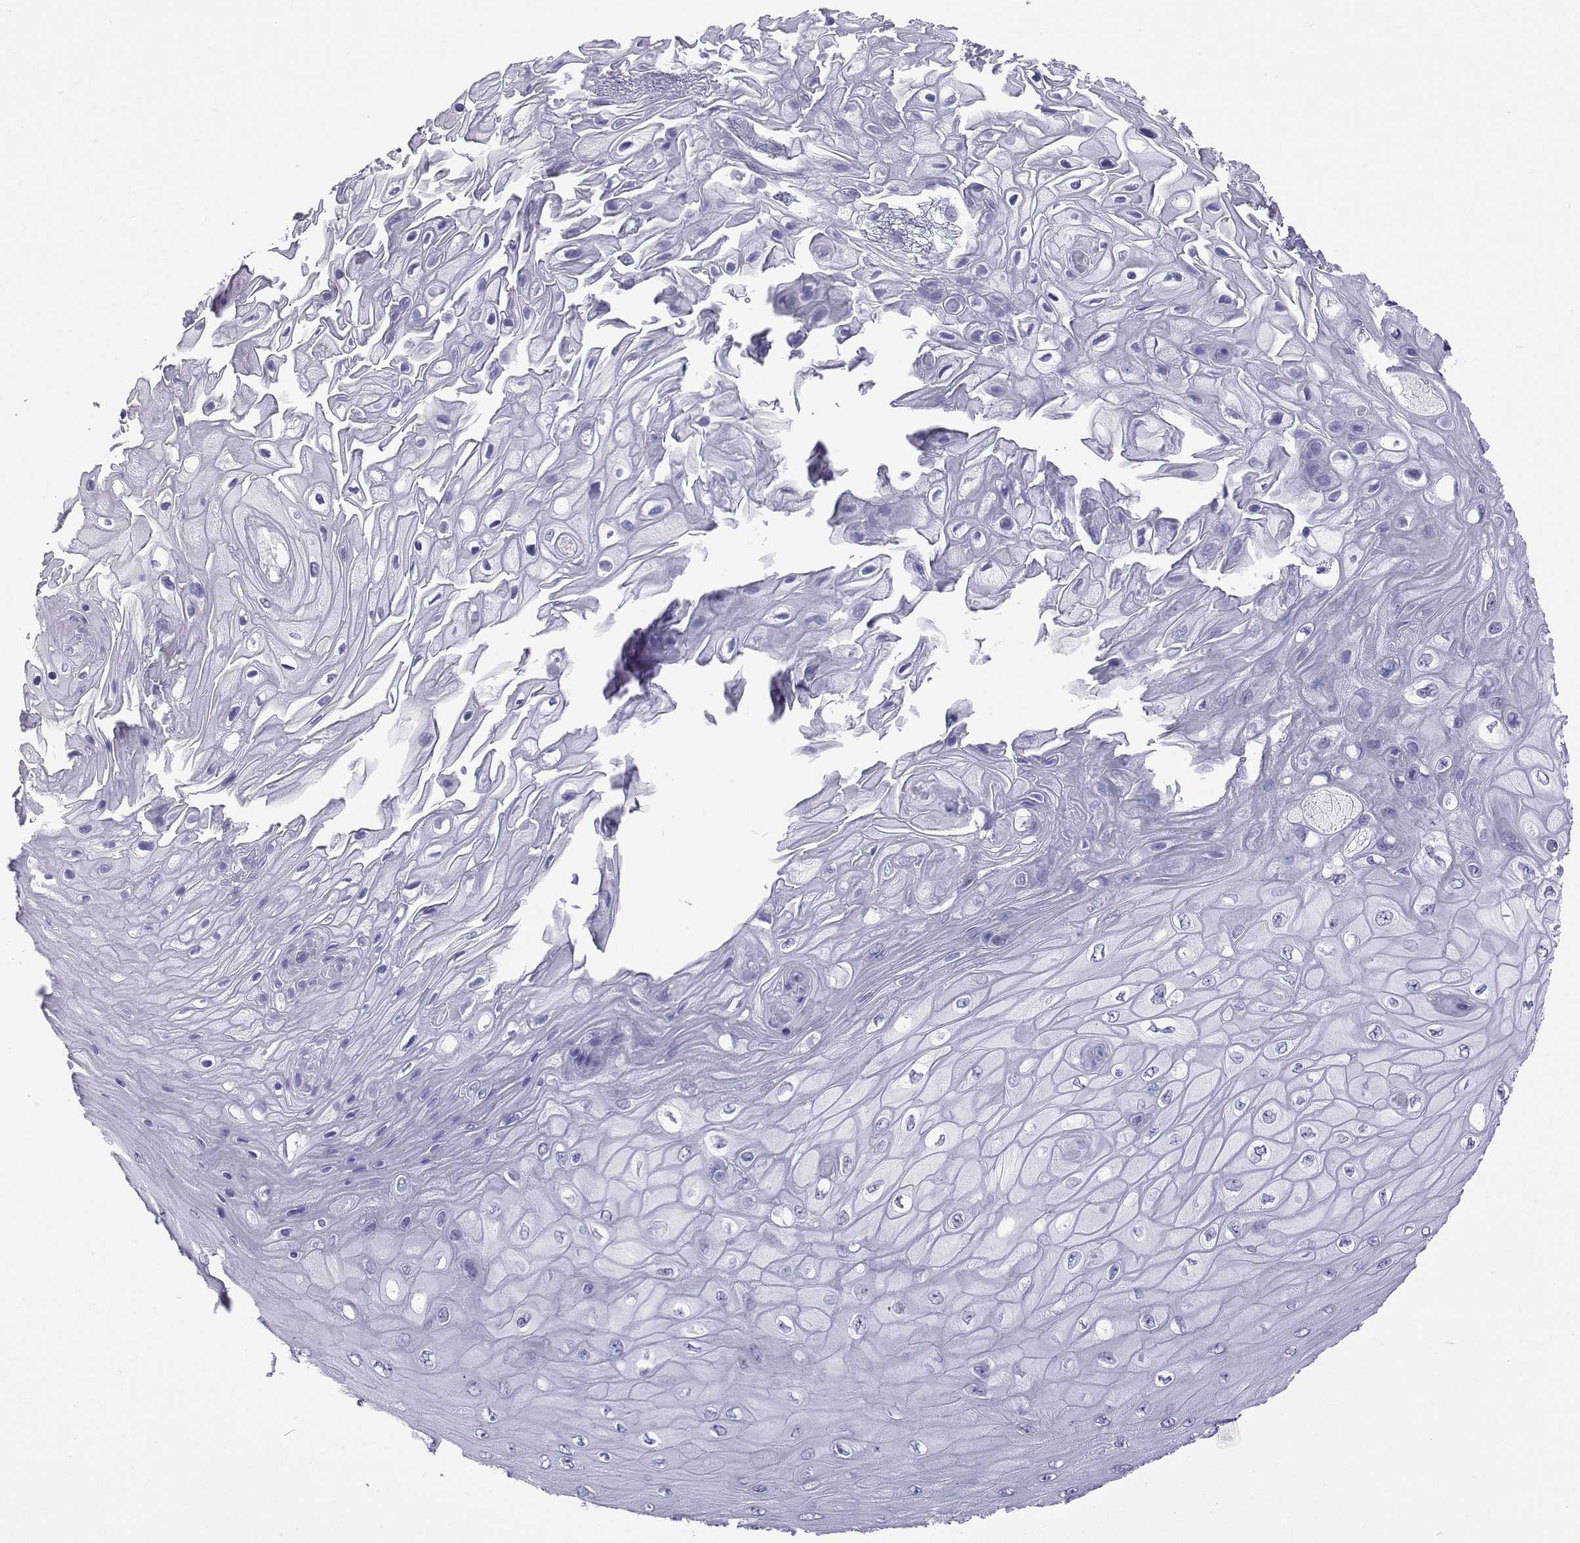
{"staining": {"intensity": "negative", "quantity": "none", "location": "none"}, "tissue": "skin cancer", "cell_type": "Tumor cells", "image_type": "cancer", "snomed": [{"axis": "morphology", "description": "Squamous cell carcinoma, NOS"}, {"axis": "topography", "description": "Skin"}], "caption": "High power microscopy histopathology image of an IHC image of squamous cell carcinoma (skin), revealing no significant expression in tumor cells. (Brightfield microscopy of DAB immunohistochemistry (IHC) at high magnification).", "gene": "ACTL7A", "patient": {"sex": "male", "age": 62}}